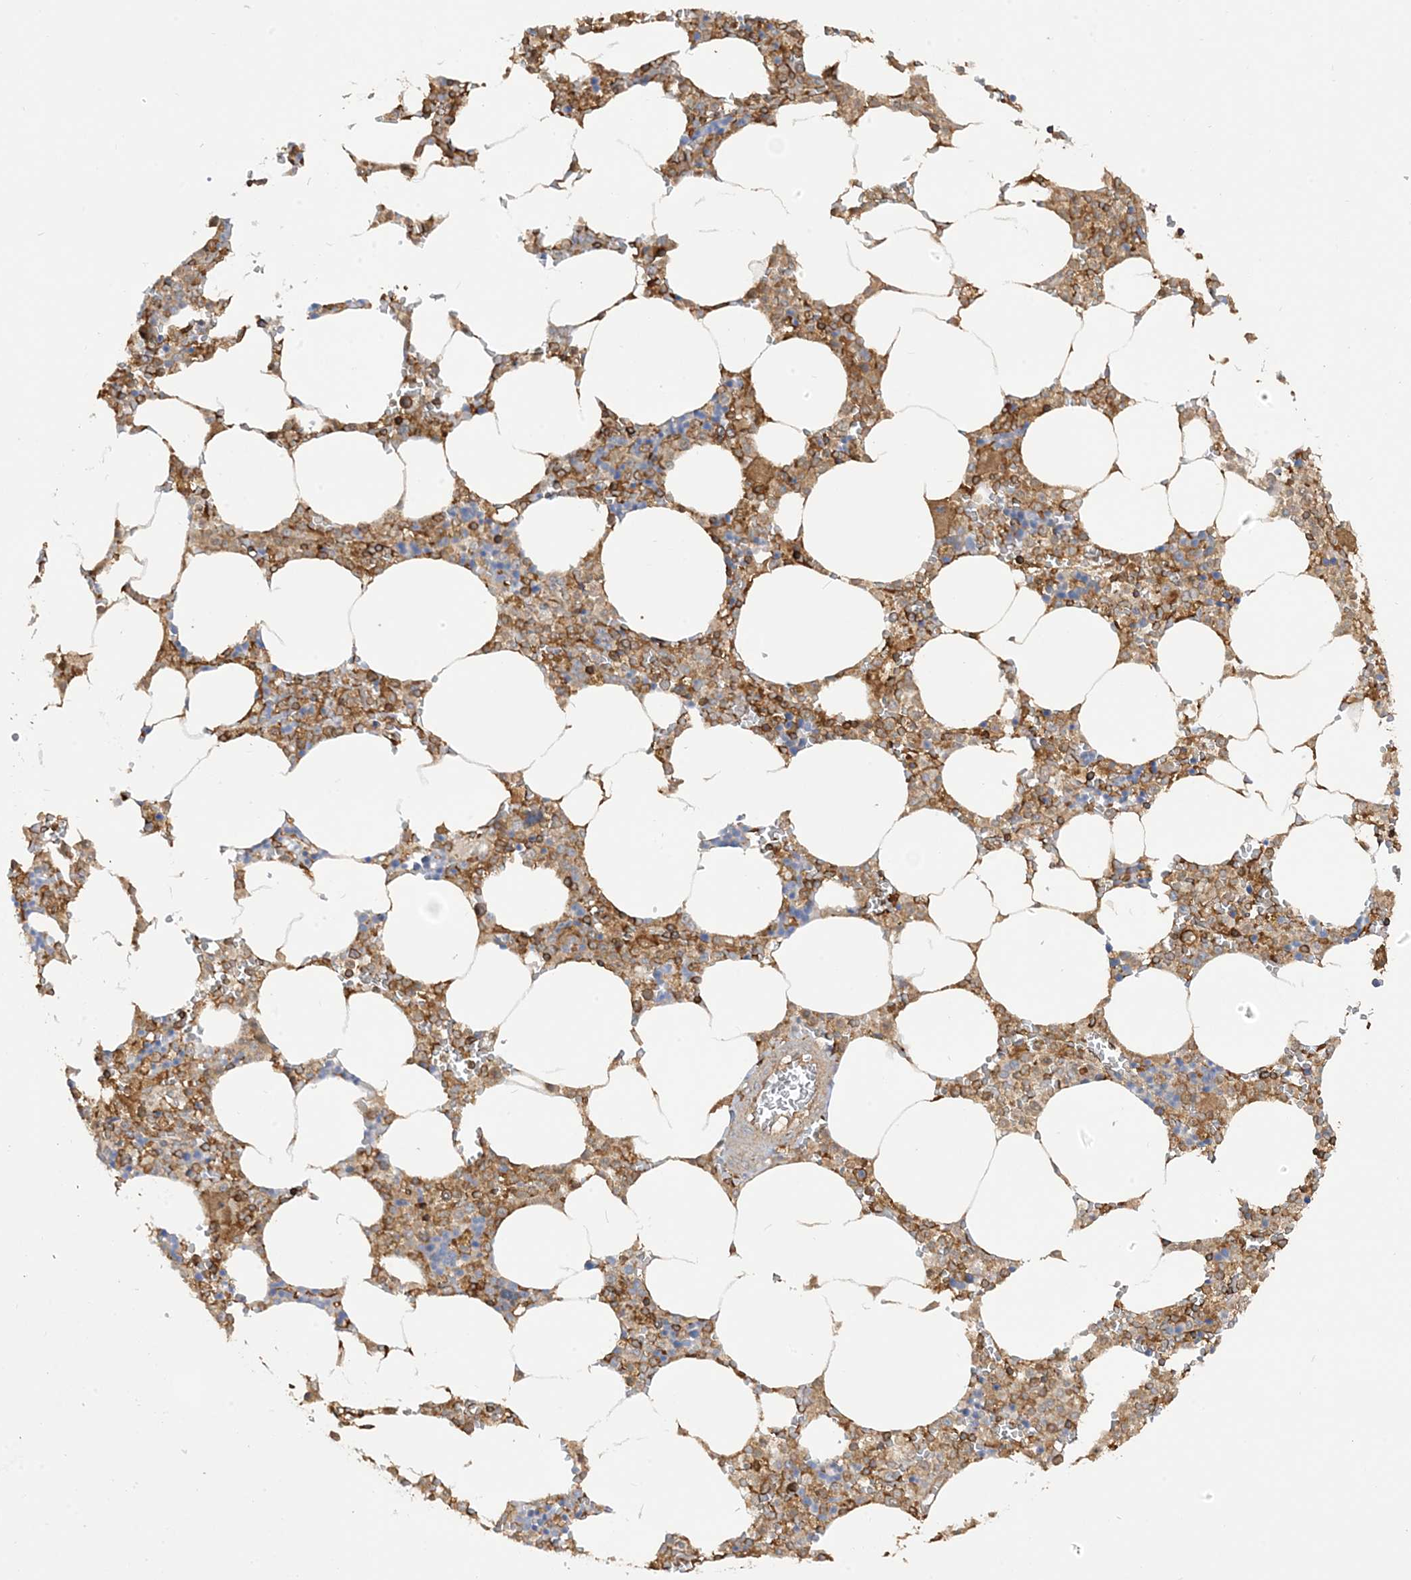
{"staining": {"intensity": "moderate", "quantity": ">75%", "location": "cytoplasmic/membranous"}, "tissue": "bone marrow", "cell_type": "Hematopoietic cells", "image_type": "normal", "snomed": [{"axis": "morphology", "description": "Normal tissue, NOS"}, {"axis": "topography", "description": "Bone marrow"}], "caption": "High-magnification brightfield microscopy of benign bone marrow stained with DAB (brown) and counterstained with hematoxylin (blue). hematopoietic cells exhibit moderate cytoplasmic/membranous positivity is appreciated in about>75% of cells.", "gene": "CAPZB", "patient": {"sex": "male", "age": 70}}